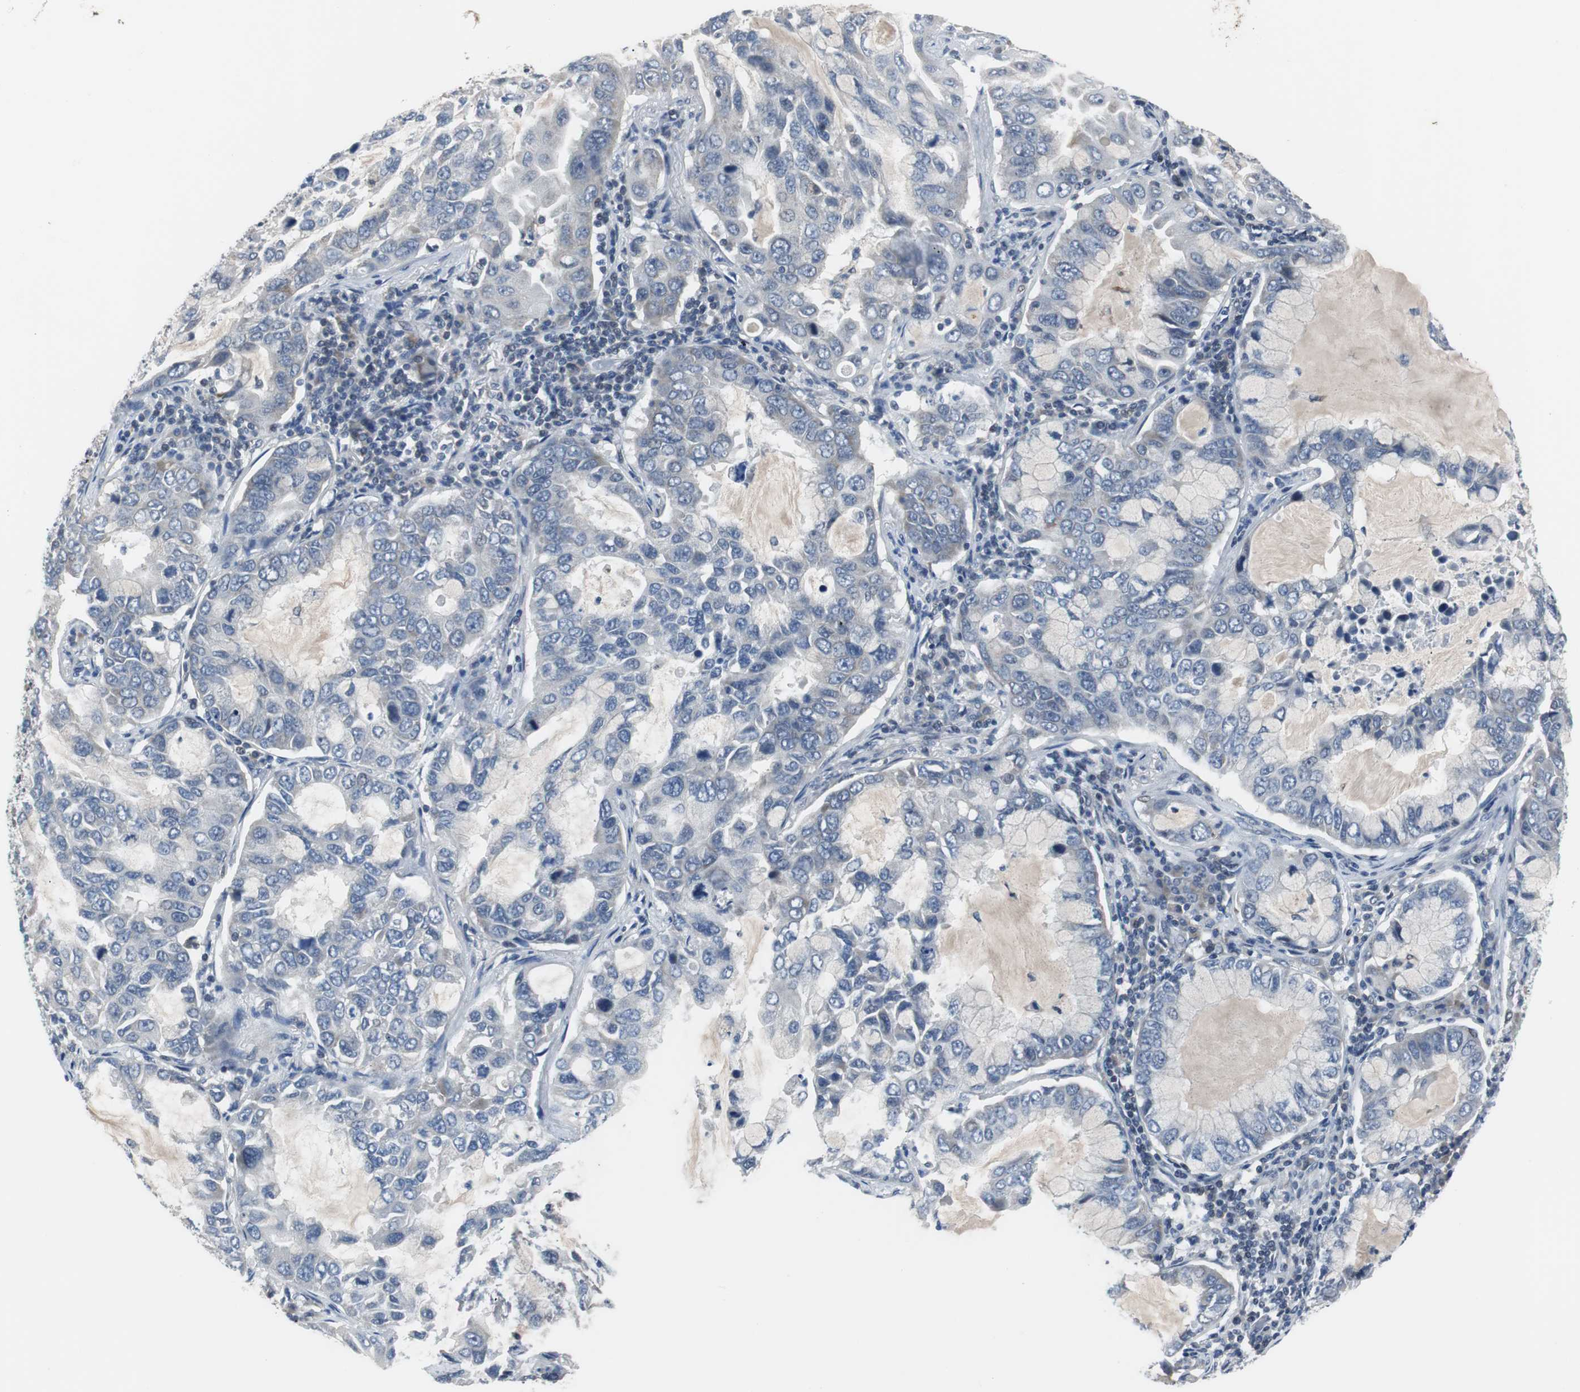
{"staining": {"intensity": "negative", "quantity": "none", "location": "none"}, "tissue": "lung cancer", "cell_type": "Tumor cells", "image_type": "cancer", "snomed": [{"axis": "morphology", "description": "Adenocarcinoma, NOS"}, {"axis": "topography", "description": "Lung"}], "caption": "The micrograph exhibits no staining of tumor cells in lung adenocarcinoma.", "gene": "TP63", "patient": {"sex": "male", "age": 64}}